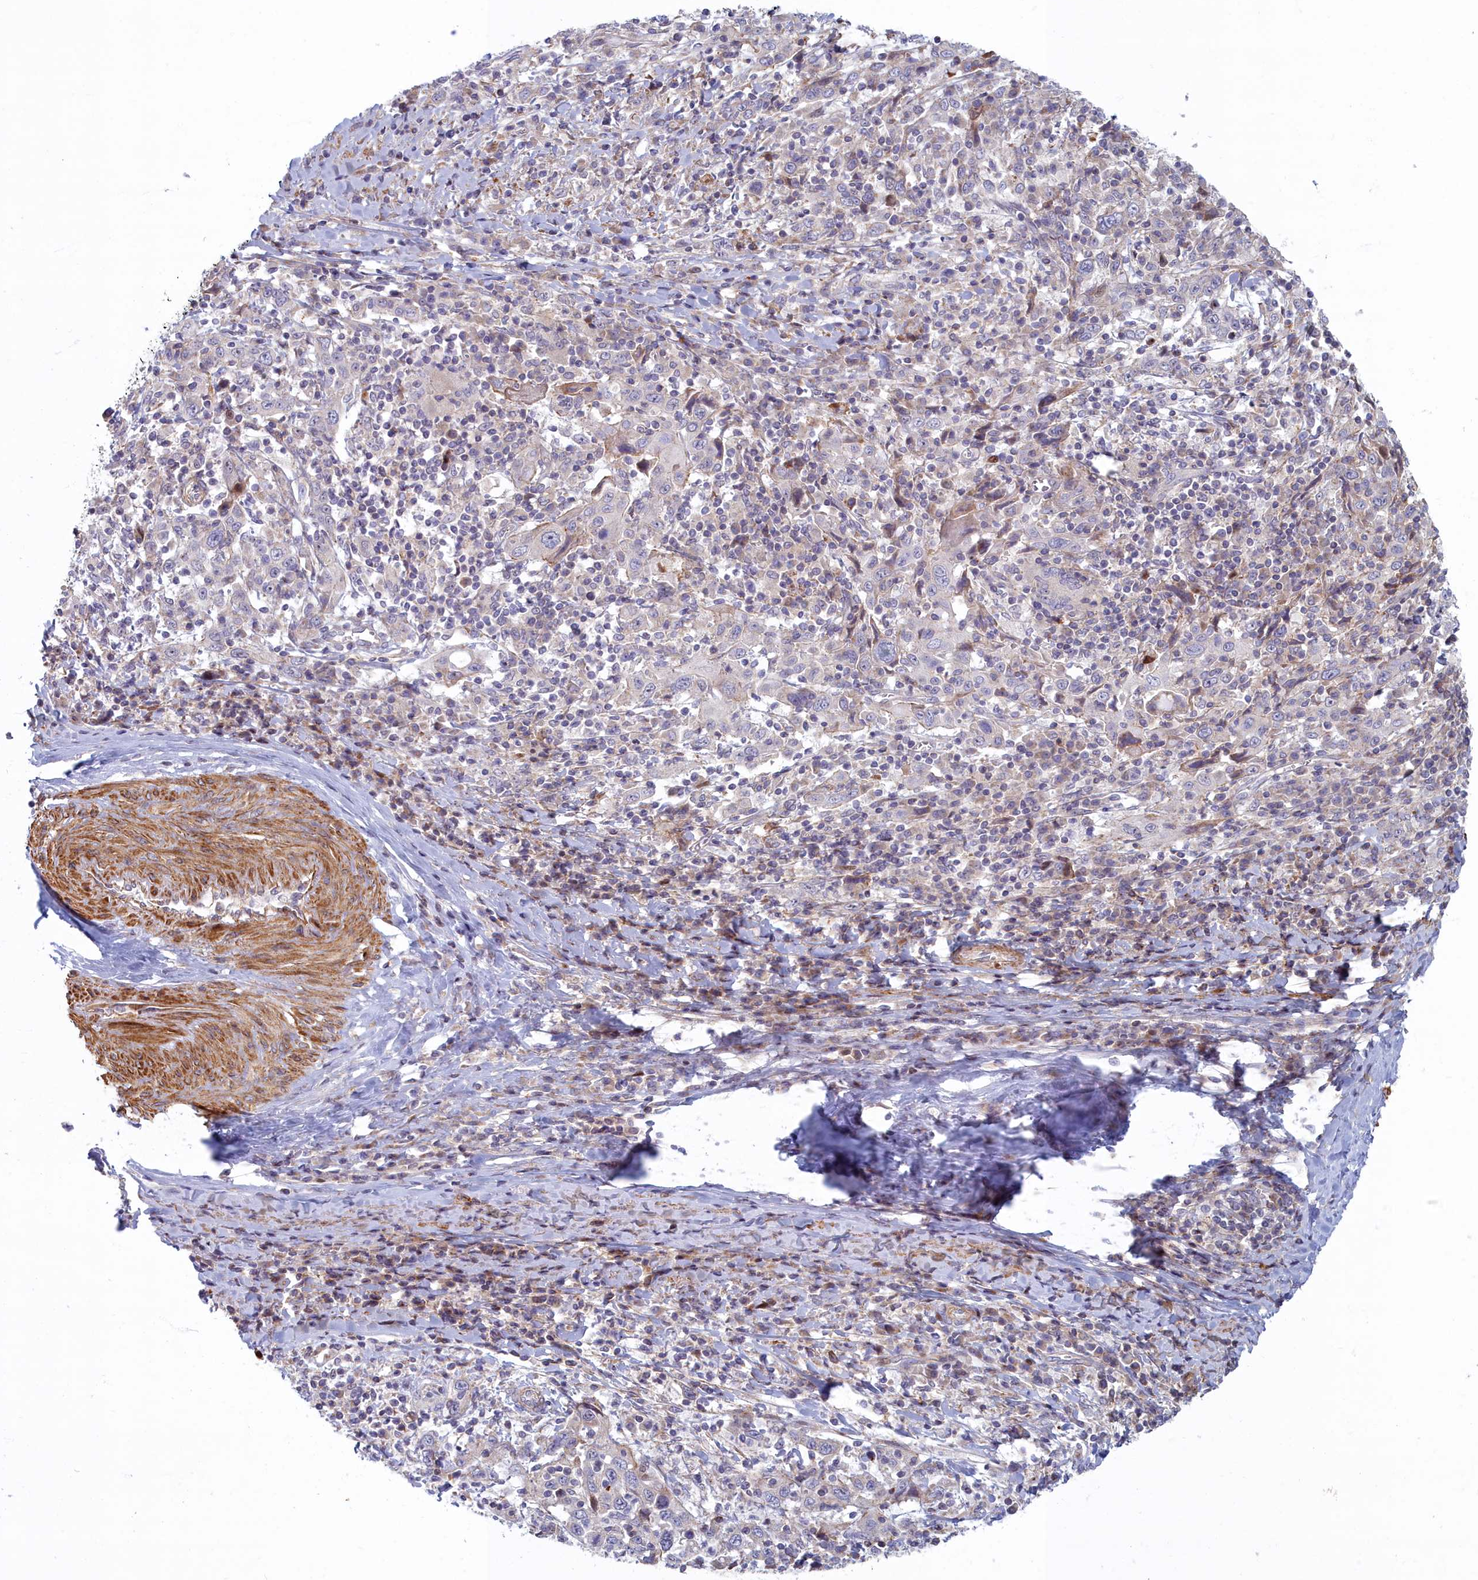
{"staining": {"intensity": "negative", "quantity": "none", "location": "none"}, "tissue": "cervical cancer", "cell_type": "Tumor cells", "image_type": "cancer", "snomed": [{"axis": "morphology", "description": "Squamous cell carcinoma, NOS"}, {"axis": "topography", "description": "Cervix"}], "caption": "Histopathology image shows no significant protein expression in tumor cells of squamous cell carcinoma (cervical).", "gene": "C15orf40", "patient": {"sex": "female", "age": 46}}